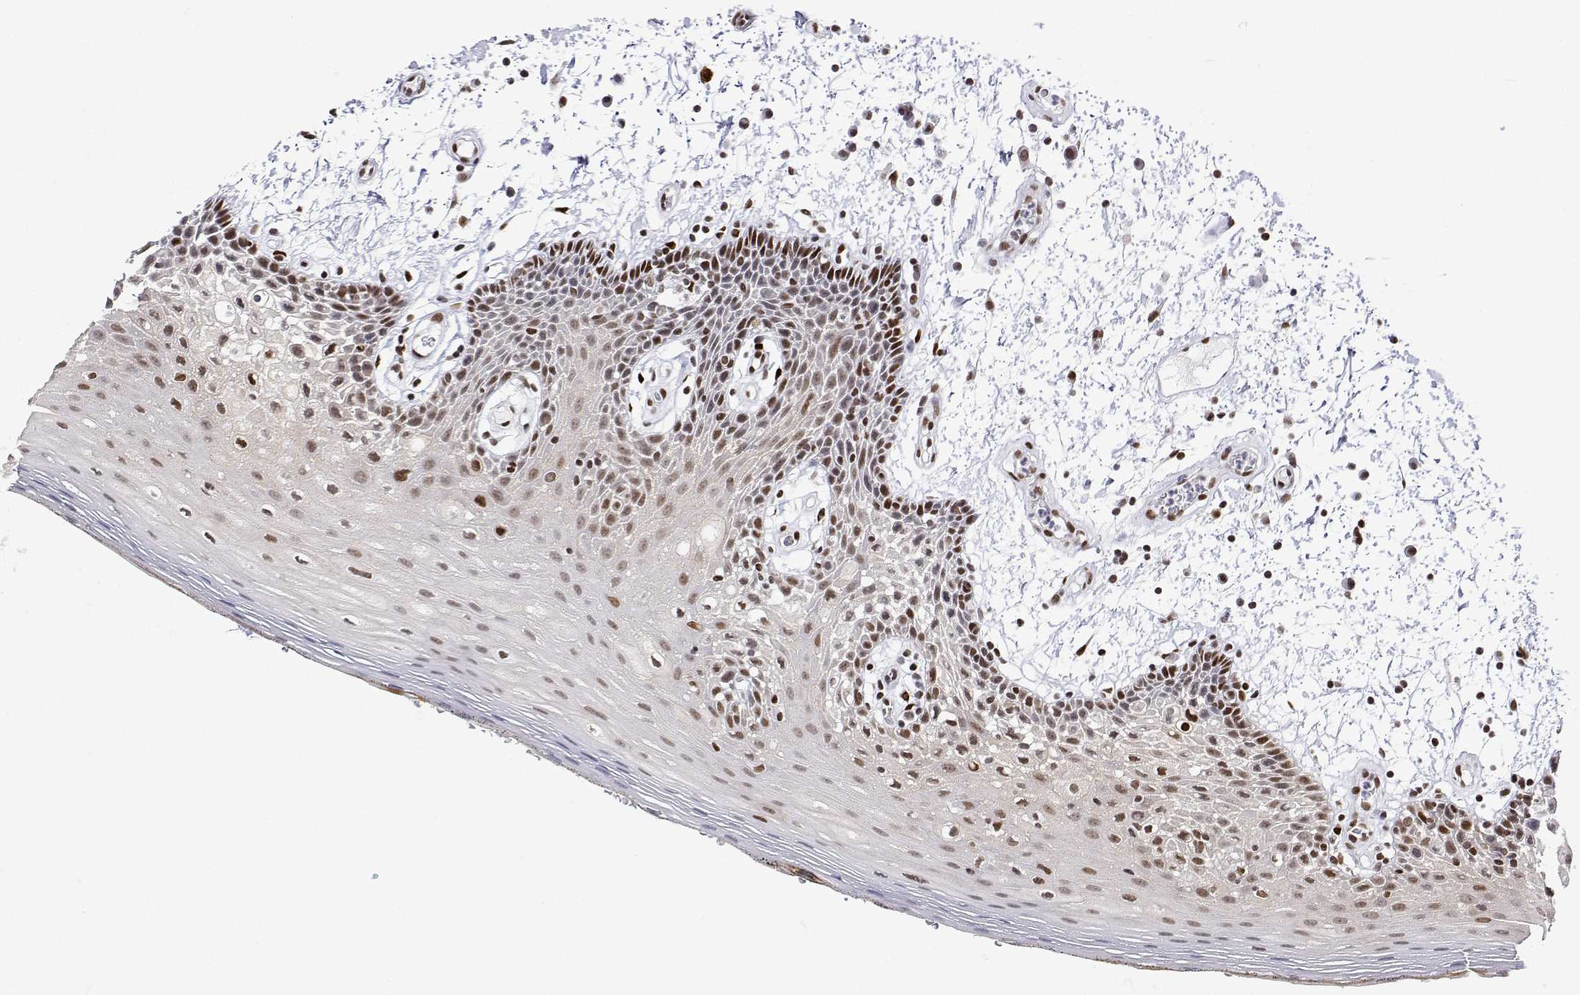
{"staining": {"intensity": "strong", "quantity": "25%-75%", "location": "nuclear"}, "tissue": "oral mucosa", "cell_type": "Squamous epithelial cells", "image_type": "normal", "snomed": [{"axis": "morphology", "description": "Normal tissue, NOS"}, {"axis": "morphology", "description": "Squamous cell carcinoma, NOS"}, {"axis": "topography", "description": "Oral tissue"}, {"axis": "topography", "description": "Head-Neck"}], "caption": "A high-resolution image shows immunohistochemistry (IHC) staining of benign oral mucosa, which reveals strong nuclear positivity in about 25%-75% of squamous epithelial cells.", "gene": "XPC", "patient": {"sex": "male", "age": 52}}